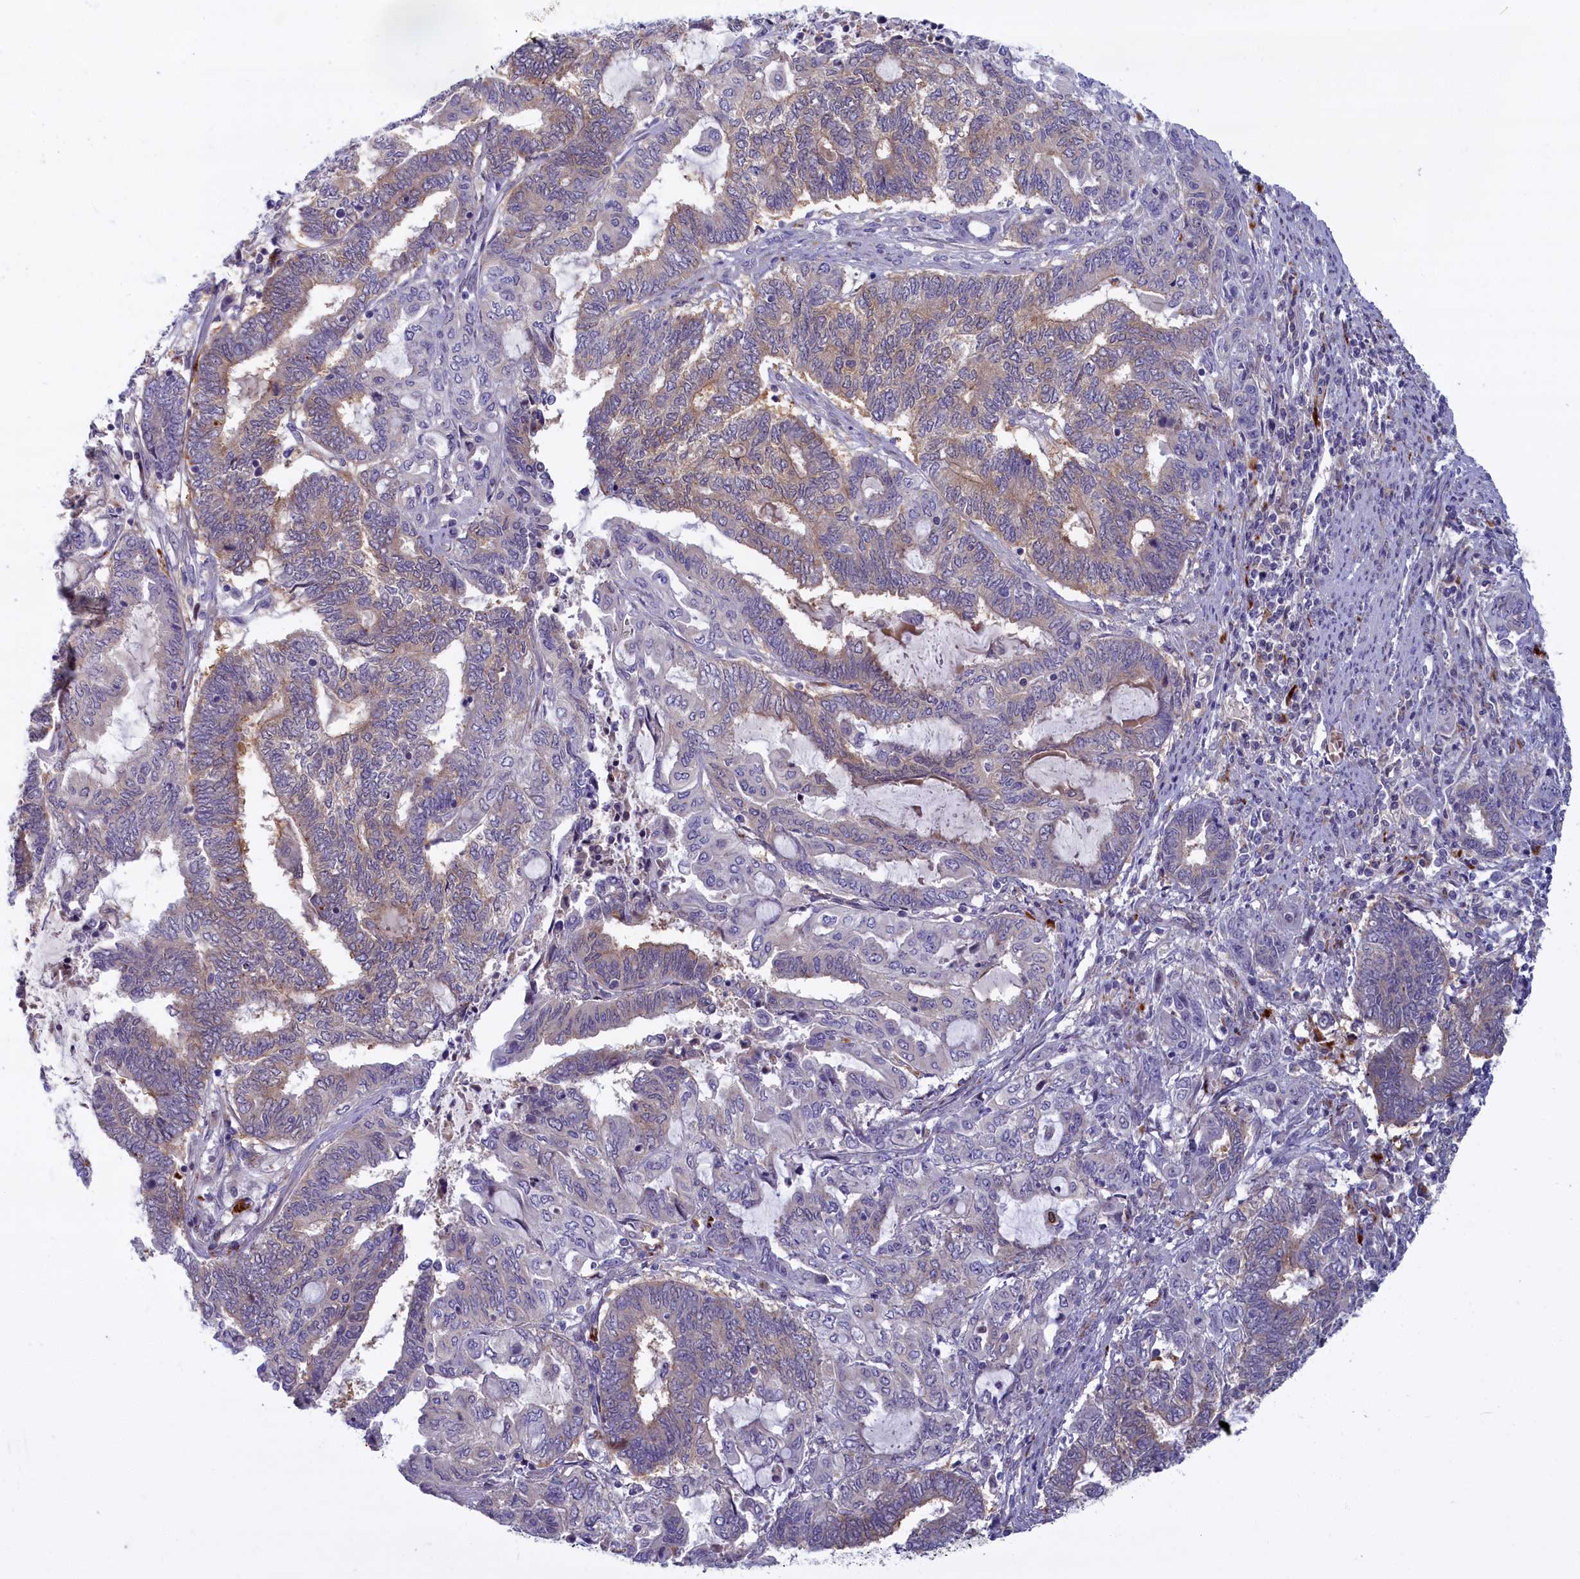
{"staining": {"intensity": "weak", "quantity": "25%-75%", "location": "cytoplasmic/membranous"}, "tissue": "endometrial cancer", "cell_type": "Tumor cells", "image_type": "cancer", "snomed": [{"axis": "morphology", "description": "Adenocarcinoma, NOS"}, {"axis": "topography", "description": "Uterus"}, {"axis": "topography", "description": "Endometrium"}], "caption": "Endometrial cancer (adenocarcinoma) stained for a protein reveals weak cytoplasmic/membranous positivity in tumor cells.", "gene": "FCSK", "patient": {"sex": "female", "age": 70}}